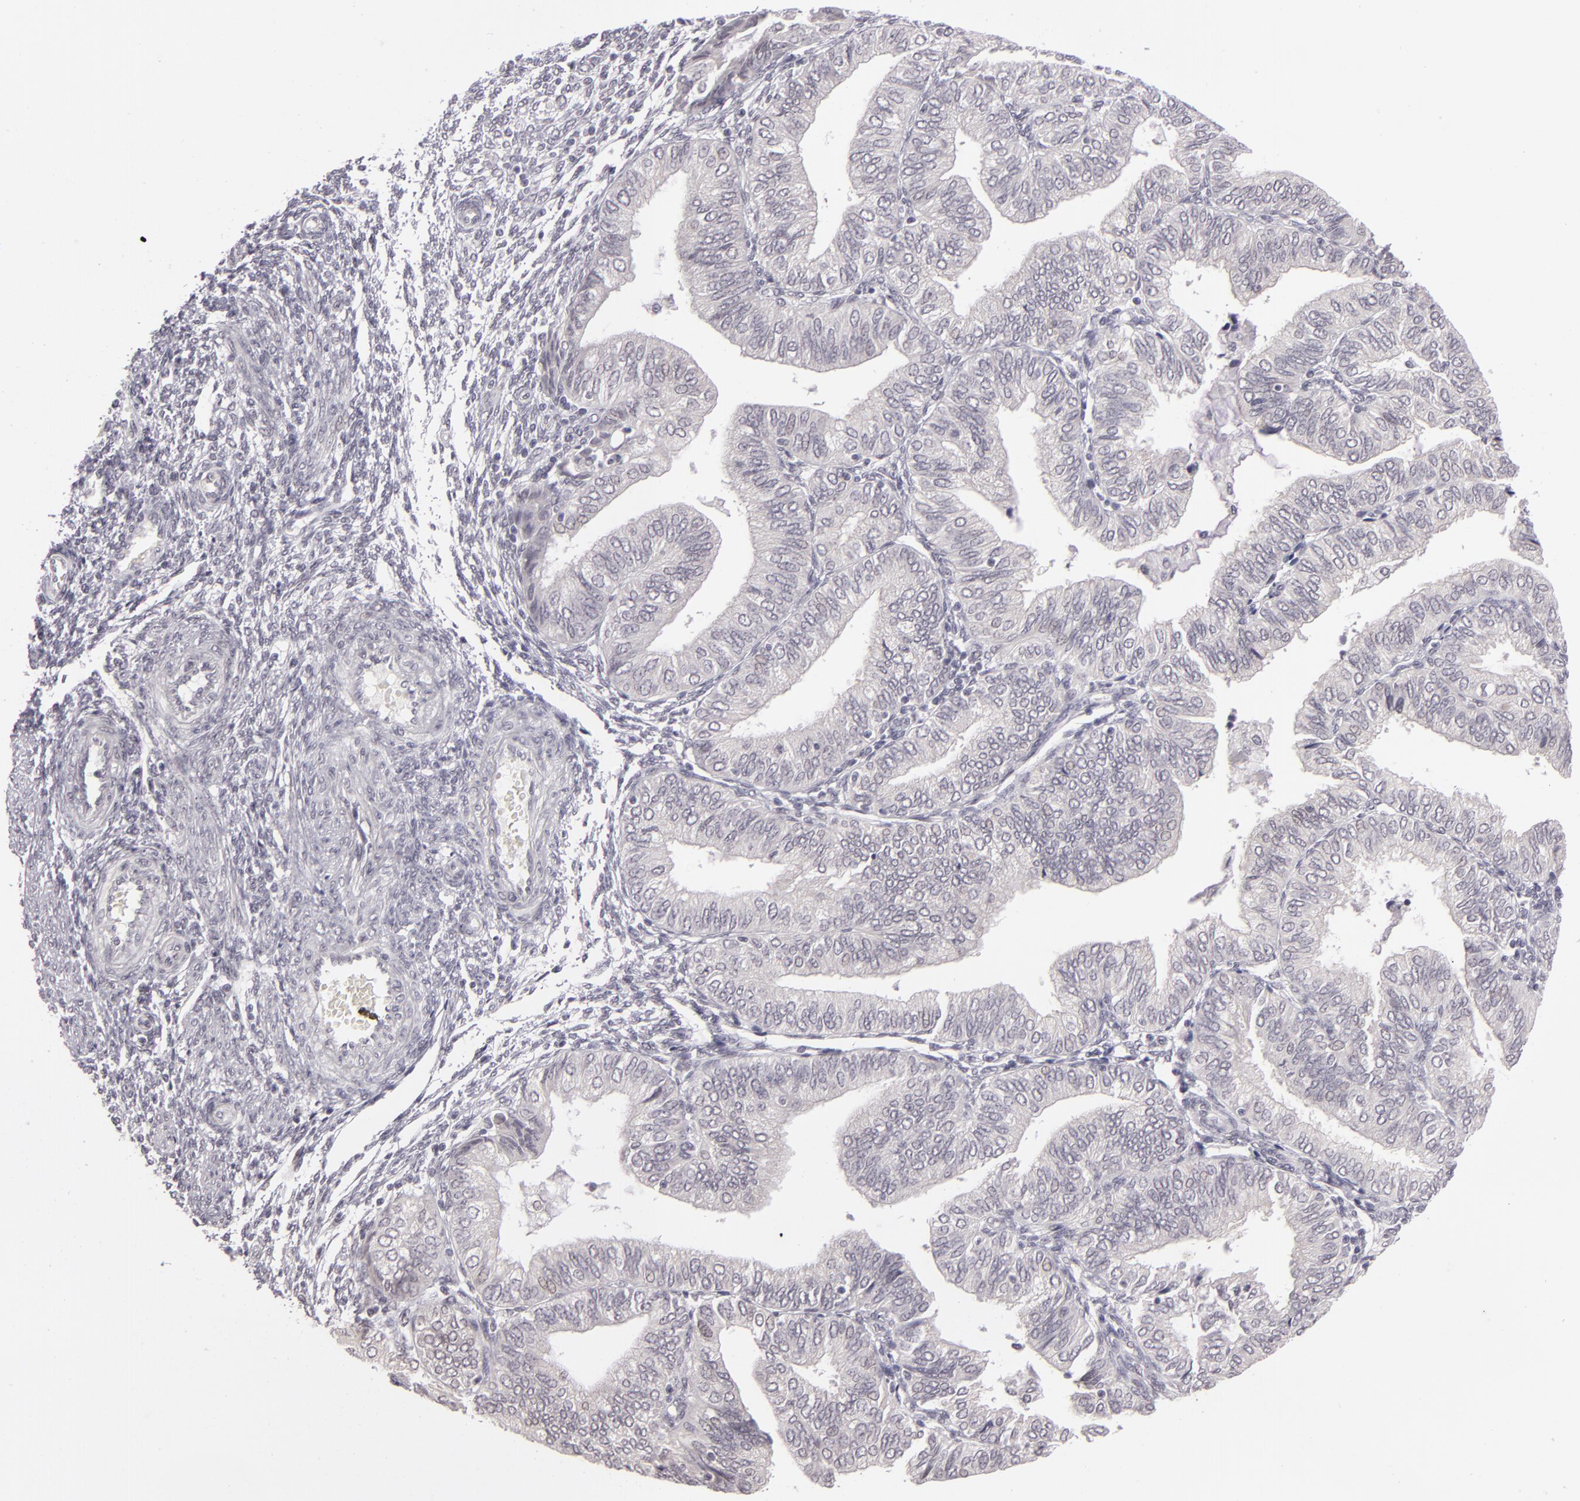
{"staining": {"intensity": "negative", "quantity": "none", "location": "none"}, "tissue": "endometrial cancer", "cell_type": "Tumor cells", "image_type": "cancer", "snomed": [{"axis": "morphology", "description": "Adenocarcinoma, NOS"}, {"axis": "topography", "description": "Endometrium"}], "caption": "IHC histopathology image of neoplastic tissue: human endometrial cancer (adenocarcinoma) stained with DAB (3,3'-diaminobenzidine) reveals no significant protein expression in tumor cells.", "gene": "ZNF205", "patient": {"sex": "female", "age": 51}}